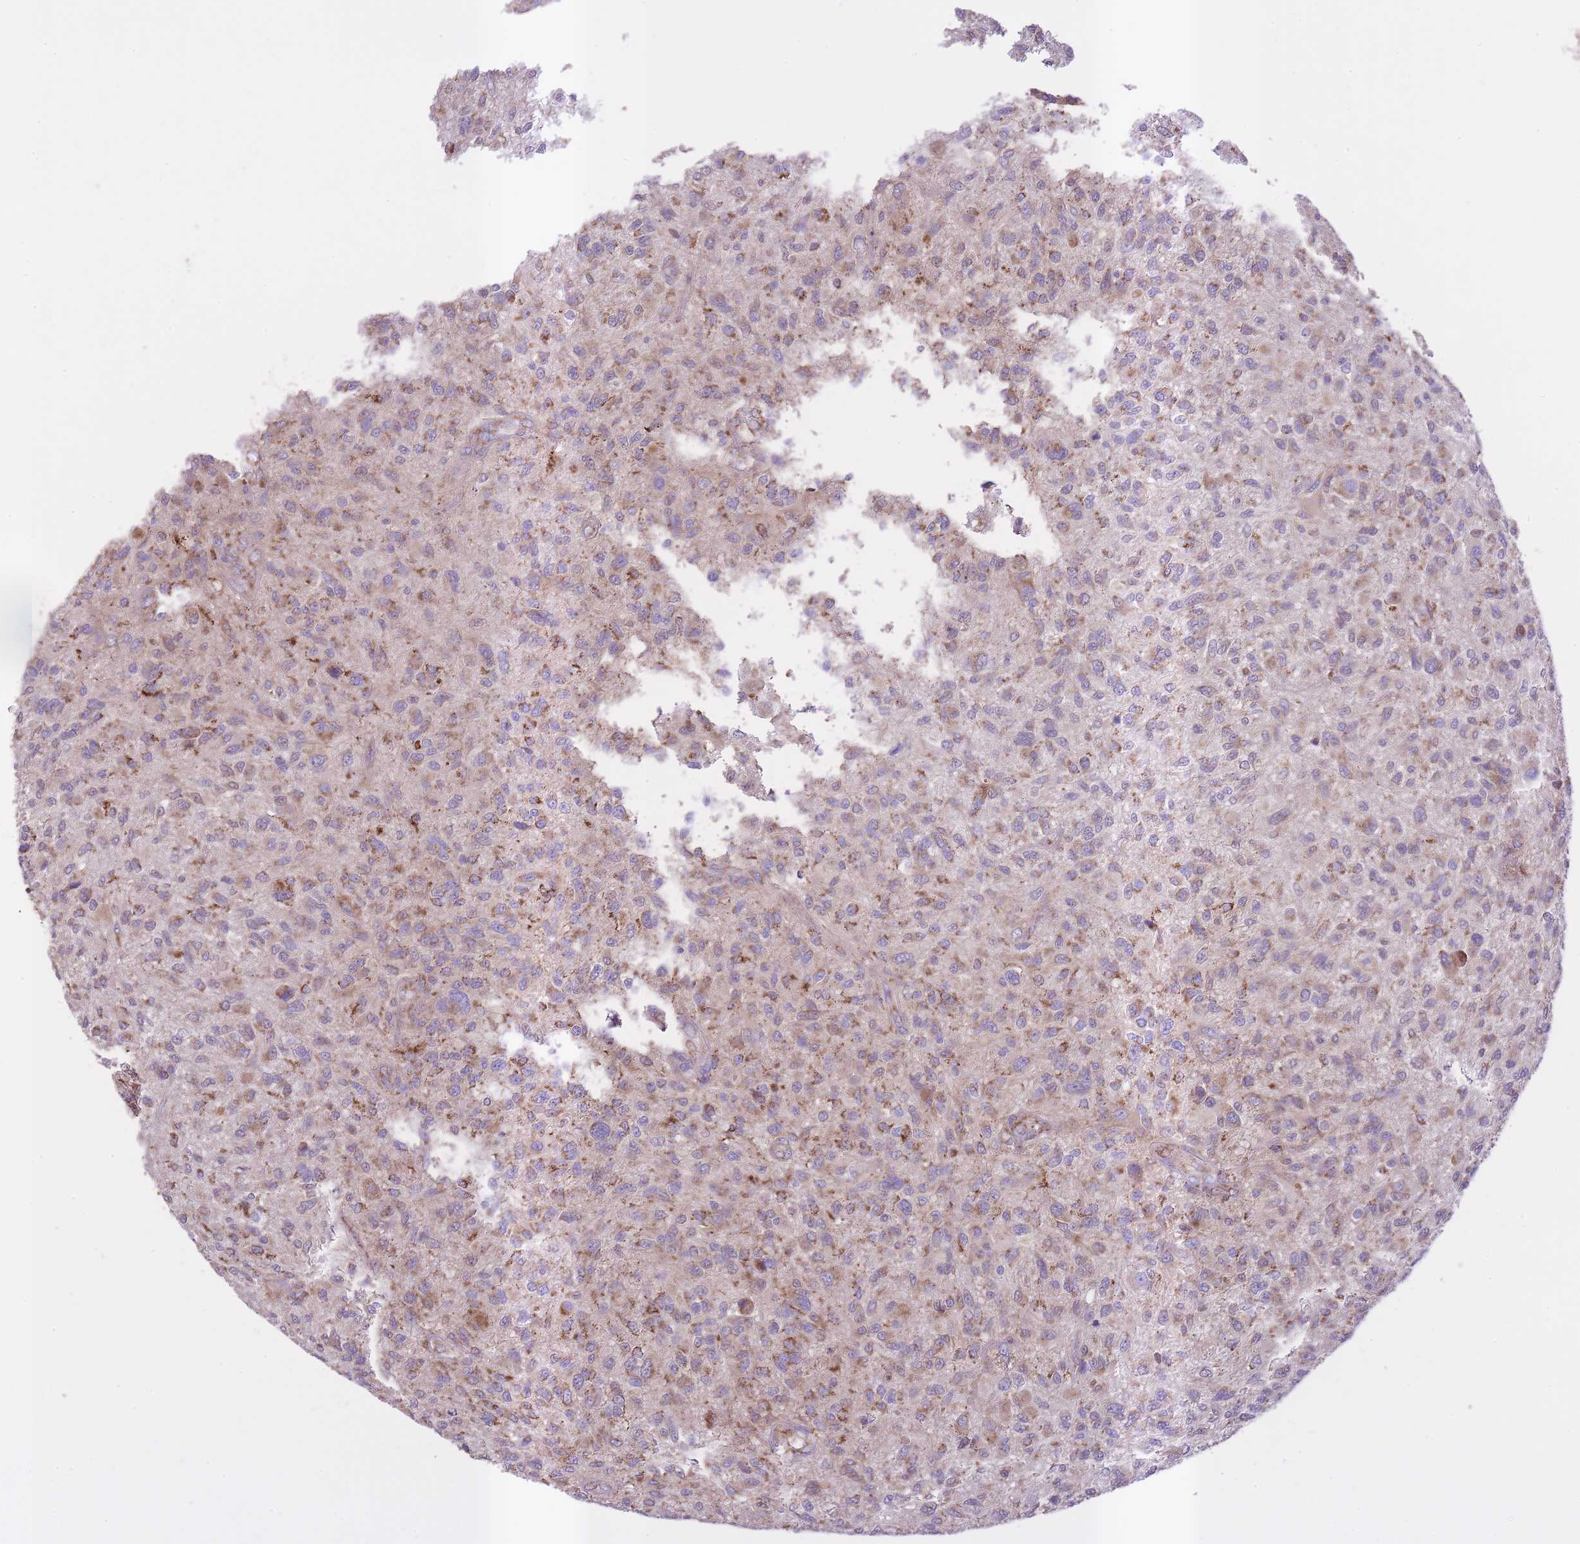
{"staining": {"intensity": "moderate", "quantity": "25%-75%", "location": "cytoplasmic/membranous"}, "tissue": "glioma", "cell_type": "Tumor cells", "image_type": "cancer", "snomed": [{"axis": "morphology", "description": "Glioma, malignant, High grade"}, {"axis": "topography", "description": "Brain"}], "caption": "Glioma stained with immunohistochemistry shows moderate cytoplasmic/membranous positivity in approximately 25%-75% of tumor cells. The protein is shown in brown color, while the nuclei are stained blue.", "gene": "ST3GAL3", "patient": {"sex": "male", "age": 47}}